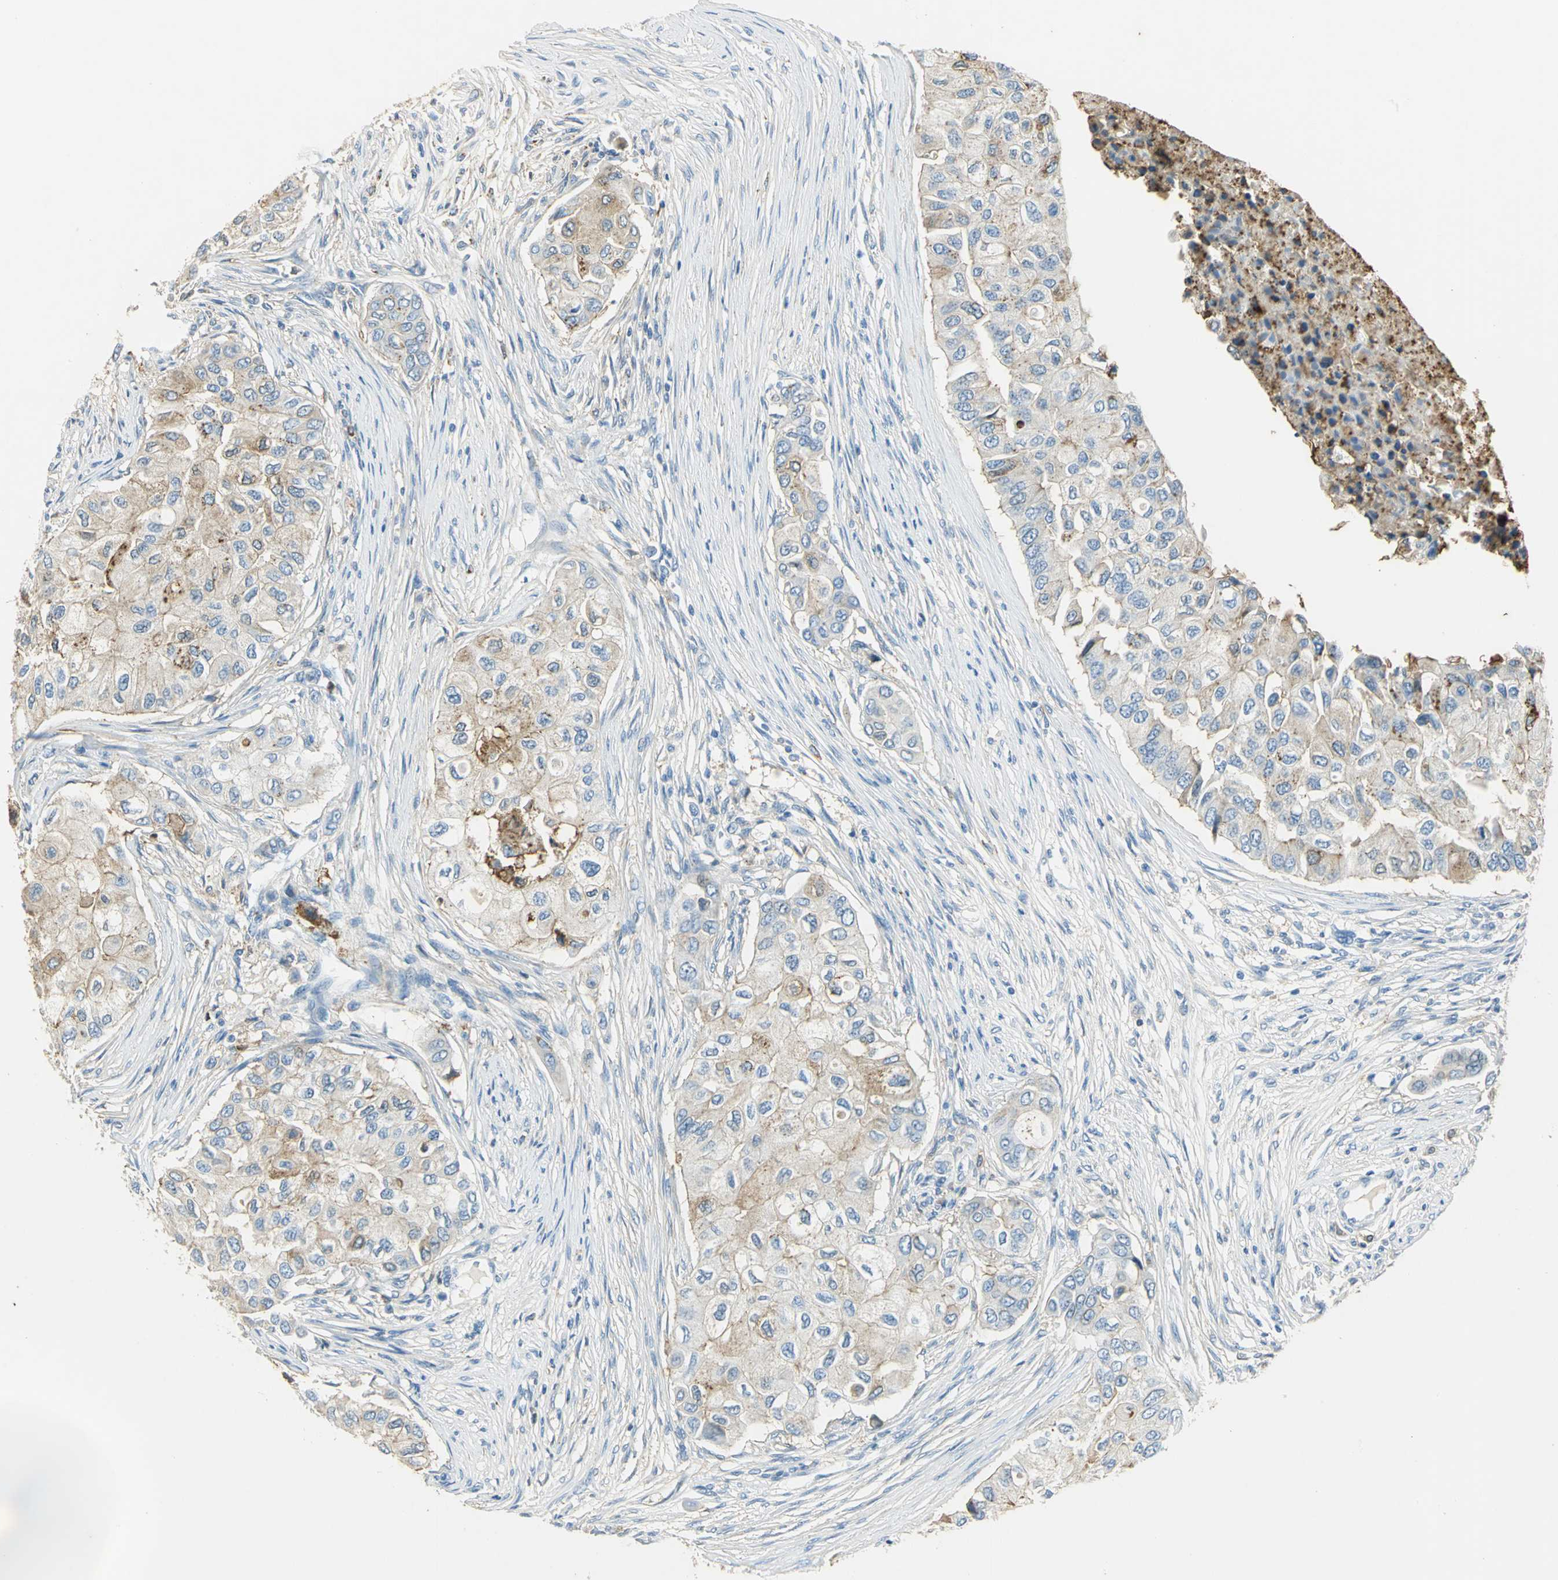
{"staining": {"intensity": "weak", "quantity": "25%-75%", "location": "cytoplasmic/membranous"}, "tissue": "breast cancer", "cell_type": "Tumor cells", "image_type": "cancer", "snomed": [{"axis": "morphology", "description": "Normal tissue, NOS"}, {"axis": "morphology", "description": "Duct carcinoma"}, {"axis": "topography", "description": "Breast"}], "caption": "Breast invasive ductal carcinoma tissue shows weak cytoplasmic/membranous positivity in approximately 25%-75% of tumor cells", "gene": "ANXA4", "patient": {"sex": "female", "age": 49}}